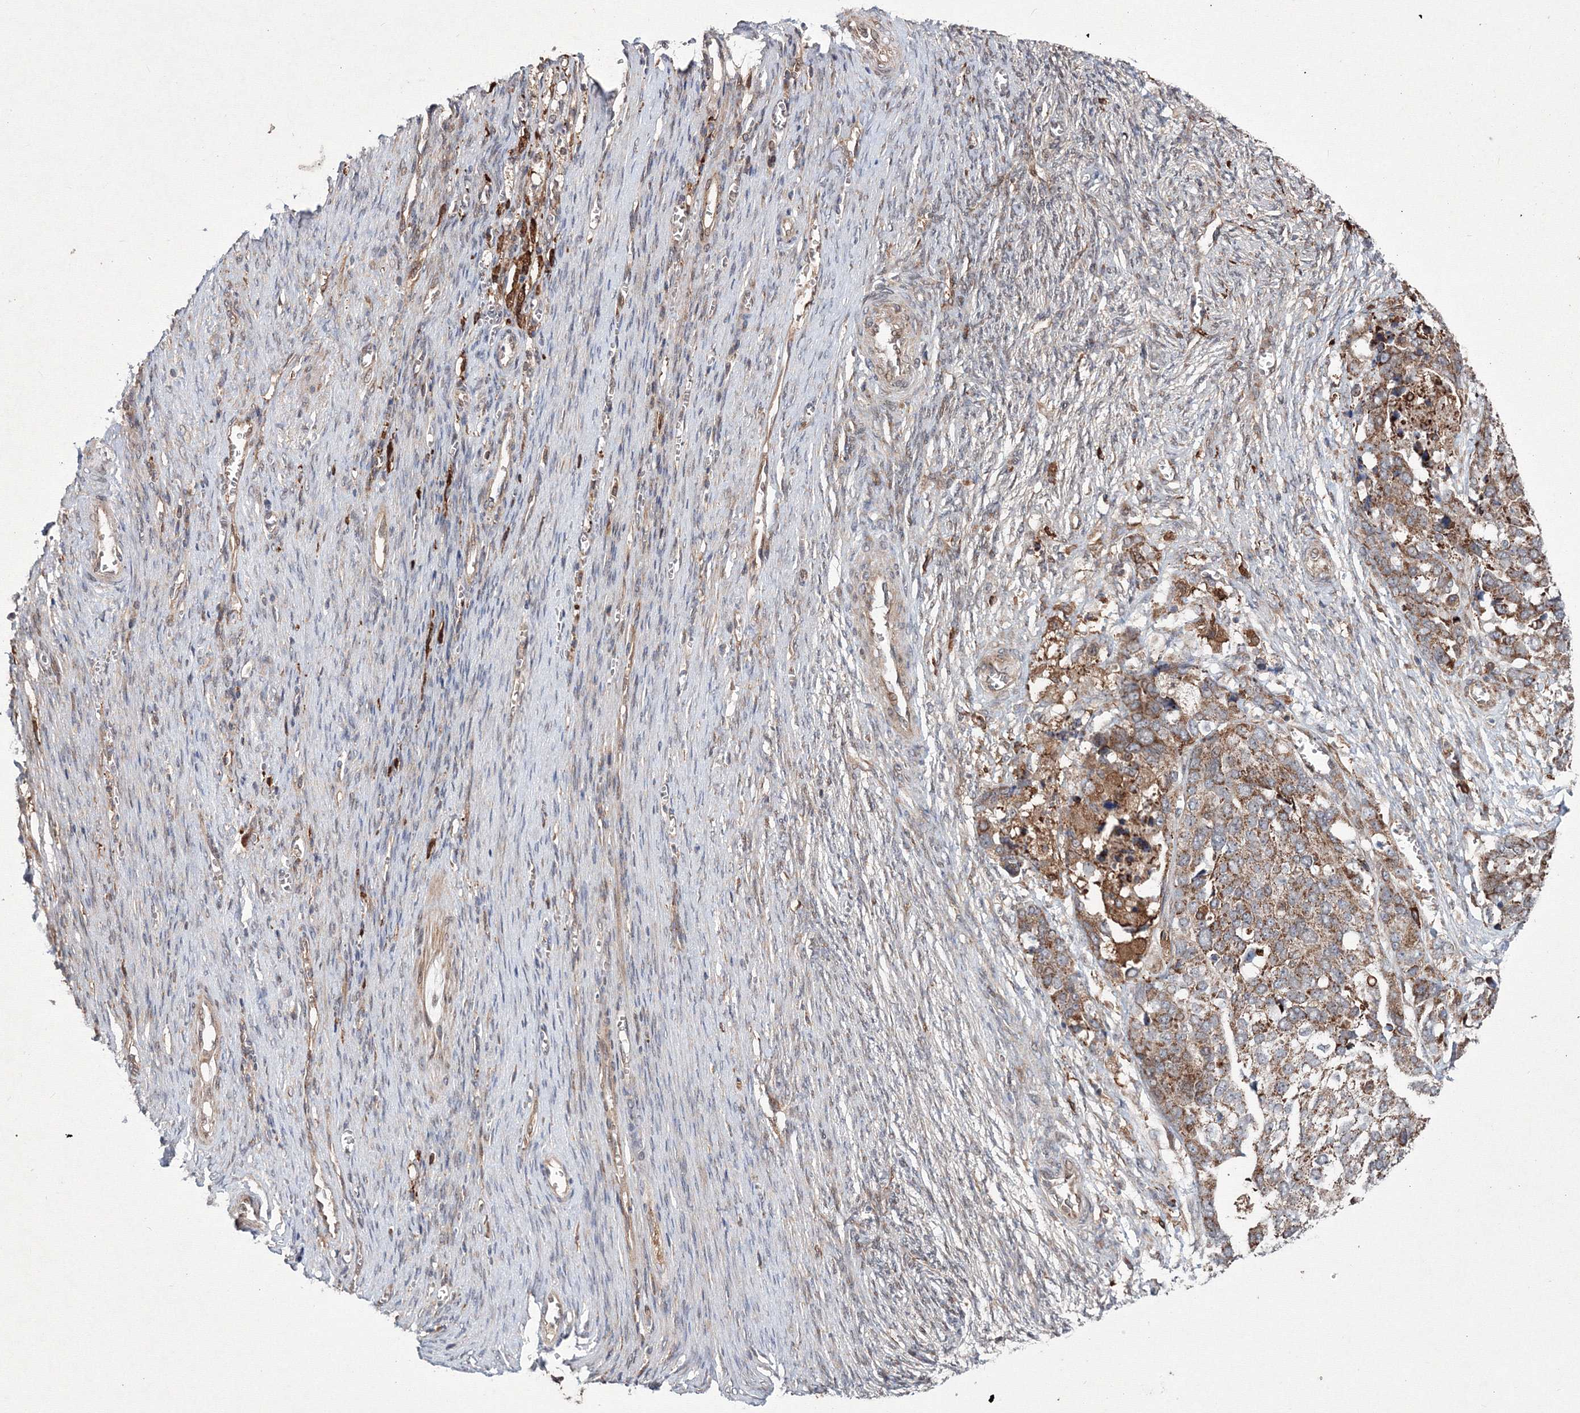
{"staining": {"intensity": "moderate", "quantity": ">75%", "location": "cytoplasmic/membranous"}, "tissue": "ovarian cancer", "cell_type": "Tumor cells", "image_type": "cancer", "snomed": [{"axis": "morphology", "description": "Cystadenocarcinoma, serous, NOS"}, {"axis": "topography", "description": "Ovary"}], "caption": "Ovarian cancer stained with DAB IHC demonstrates medium levels of moderate cytoplasmic/membranous expression in approximately >75% of tumor cells. (DAB = brown stain, brightfield microscopy at high magnification).", "gene": "RANBP3L", "patient": {"sex": "female", "age": 44}}